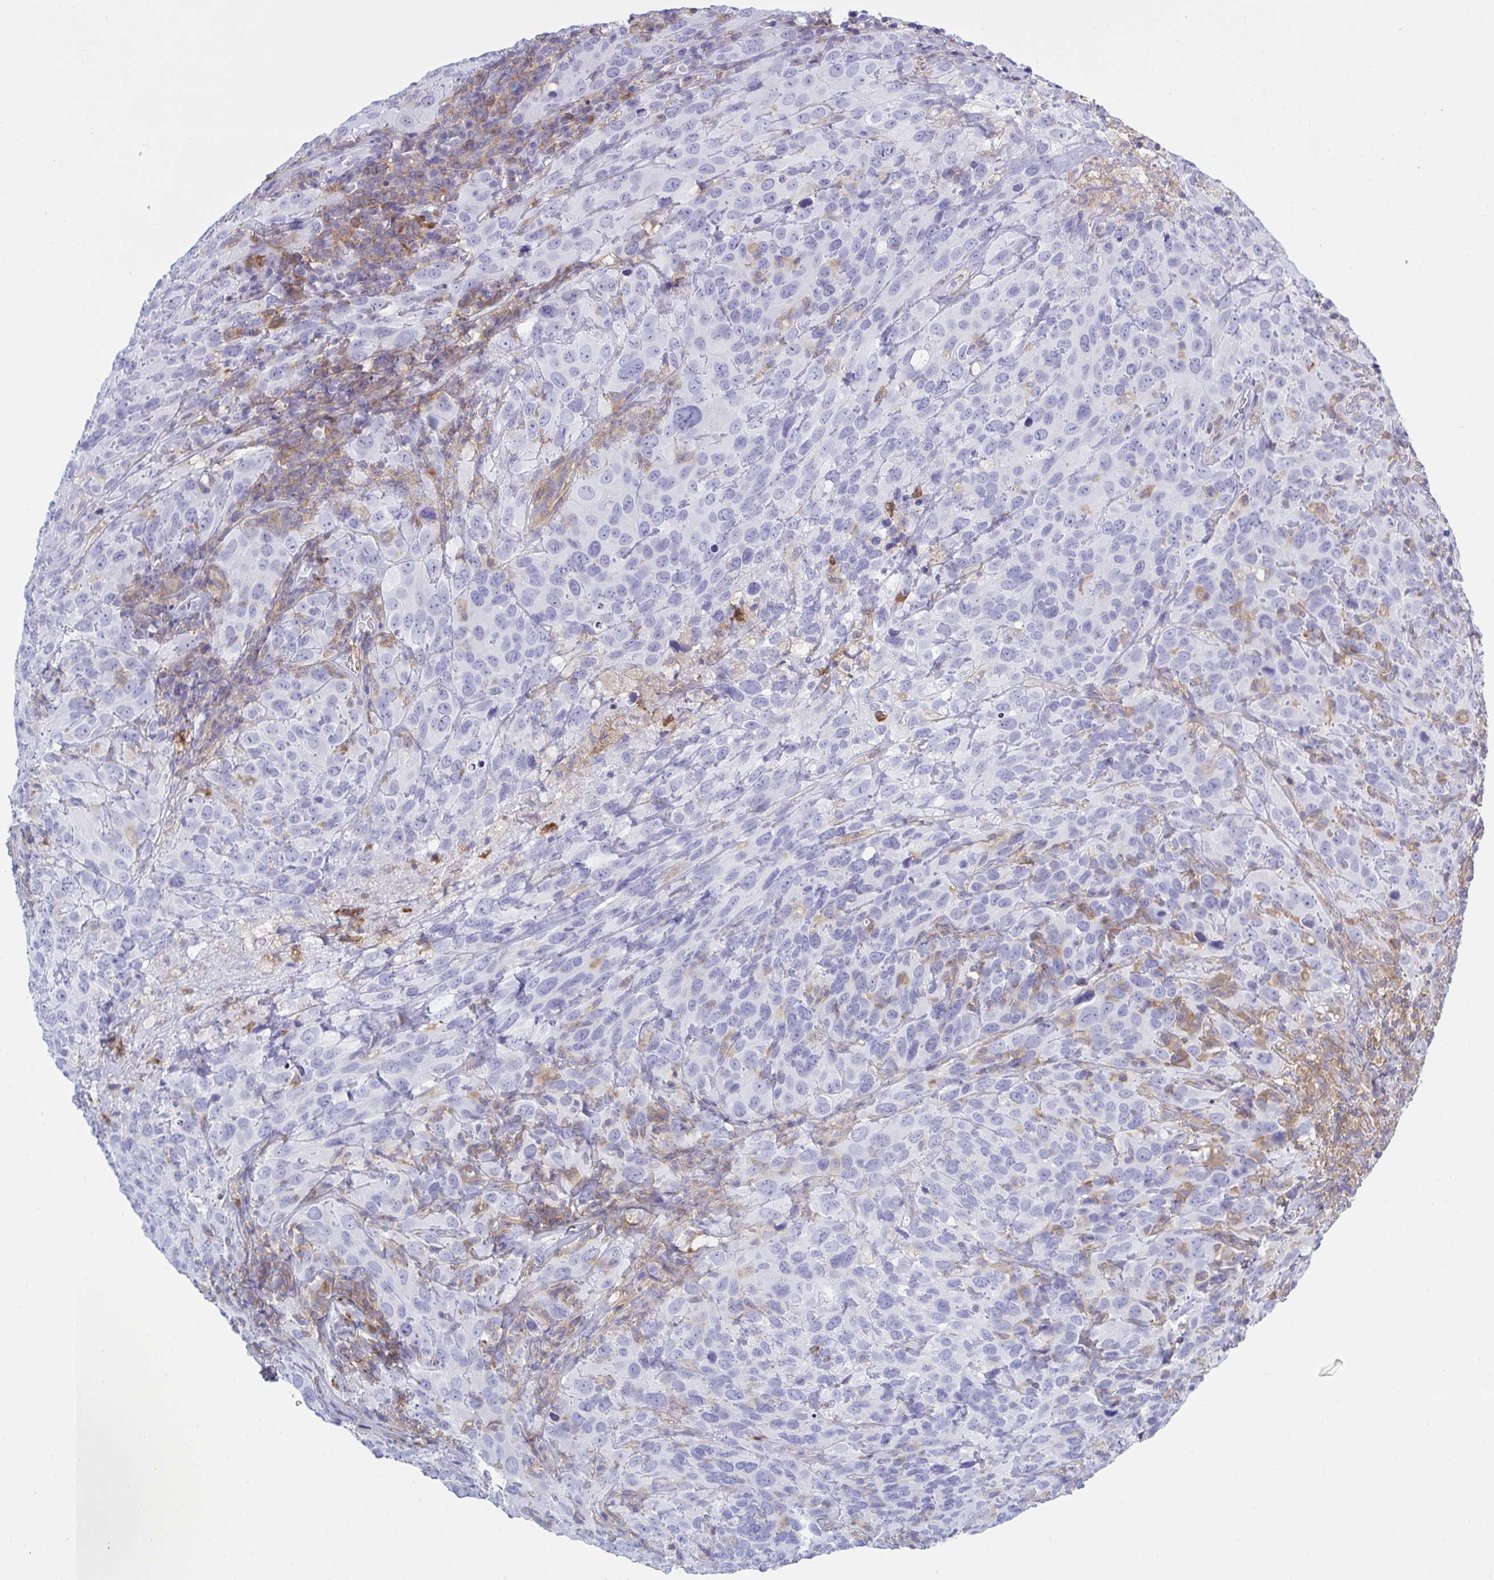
{"staining": {"intensity": "negative", "quantity": "none", "location": "none"}, "tissue": "cervical cancer", "cell_type": "Tumor cells", "image_type": "cancer", "snomed": [{"axis": "morphology", "description": "Squamous cell carcinoma, NOS"}, {"axis": "topography", "description": "Cervix"}], "caption": "This photomicrograph is of cervical squamous cell carcinoma stained with IHC to label a protein in brown with the nuclei are counter-stained blue. There is no staining in tumor cells.", "gene": "MYO1F", "patient": {"sex": "female", "age": 51}}